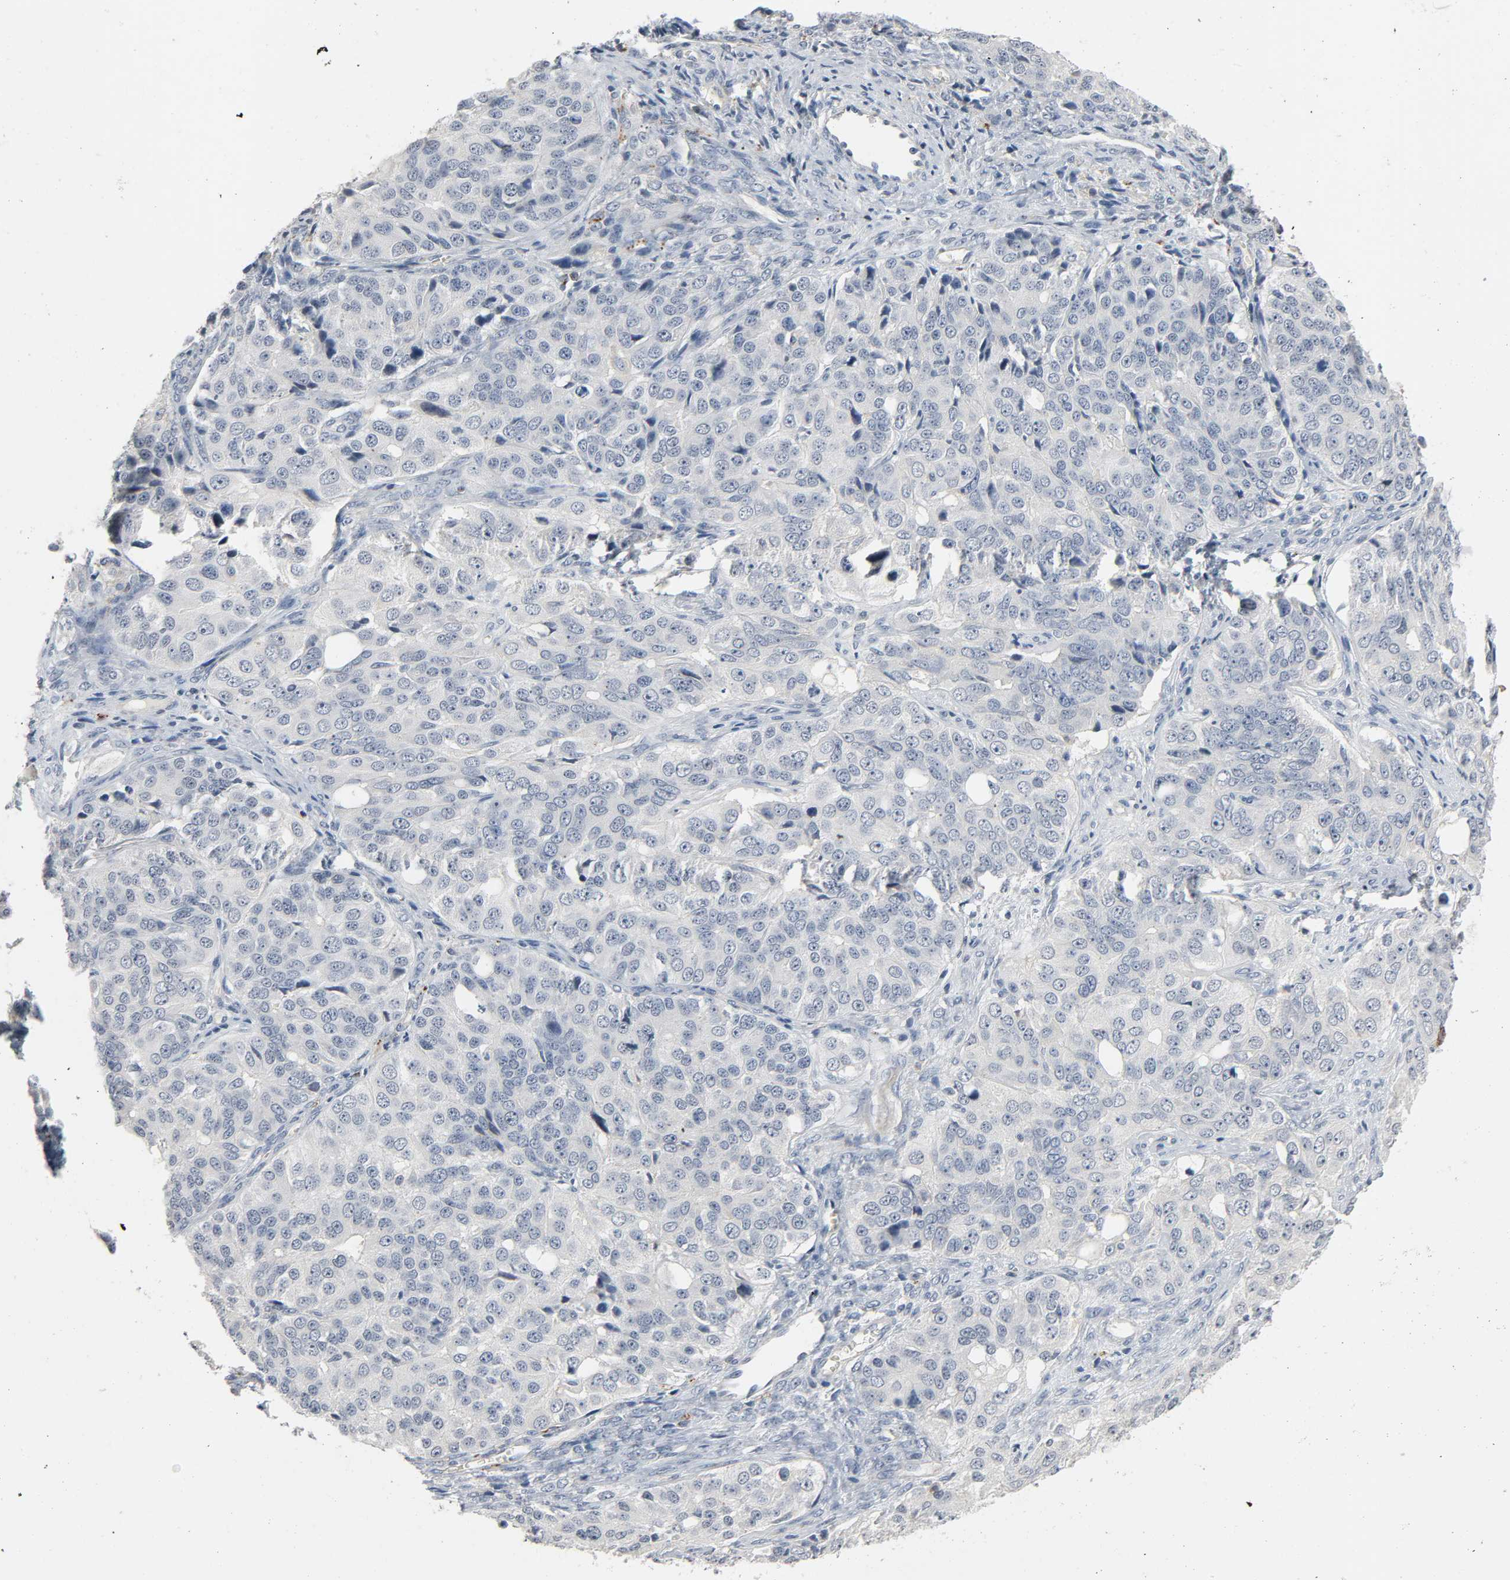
{"staining": {"intensity": "negative", "quantity": "none", "location": "none"}, "tissue": "ovarian cancer", "cell_type": "Tumor cells", "image_type": "cancer", "snomed": [{"axis": "morphology", "description": "Carcinoma, endometroid"}, {"axis": "topography", "description": "Ovary"}], "caption": "Ovarian endometroid carcinoma was stained to show a protein in brown. There is no significant expression in tumor cells.", "gene": "CD4", "patient": {"sex": "female", "age": 51}}